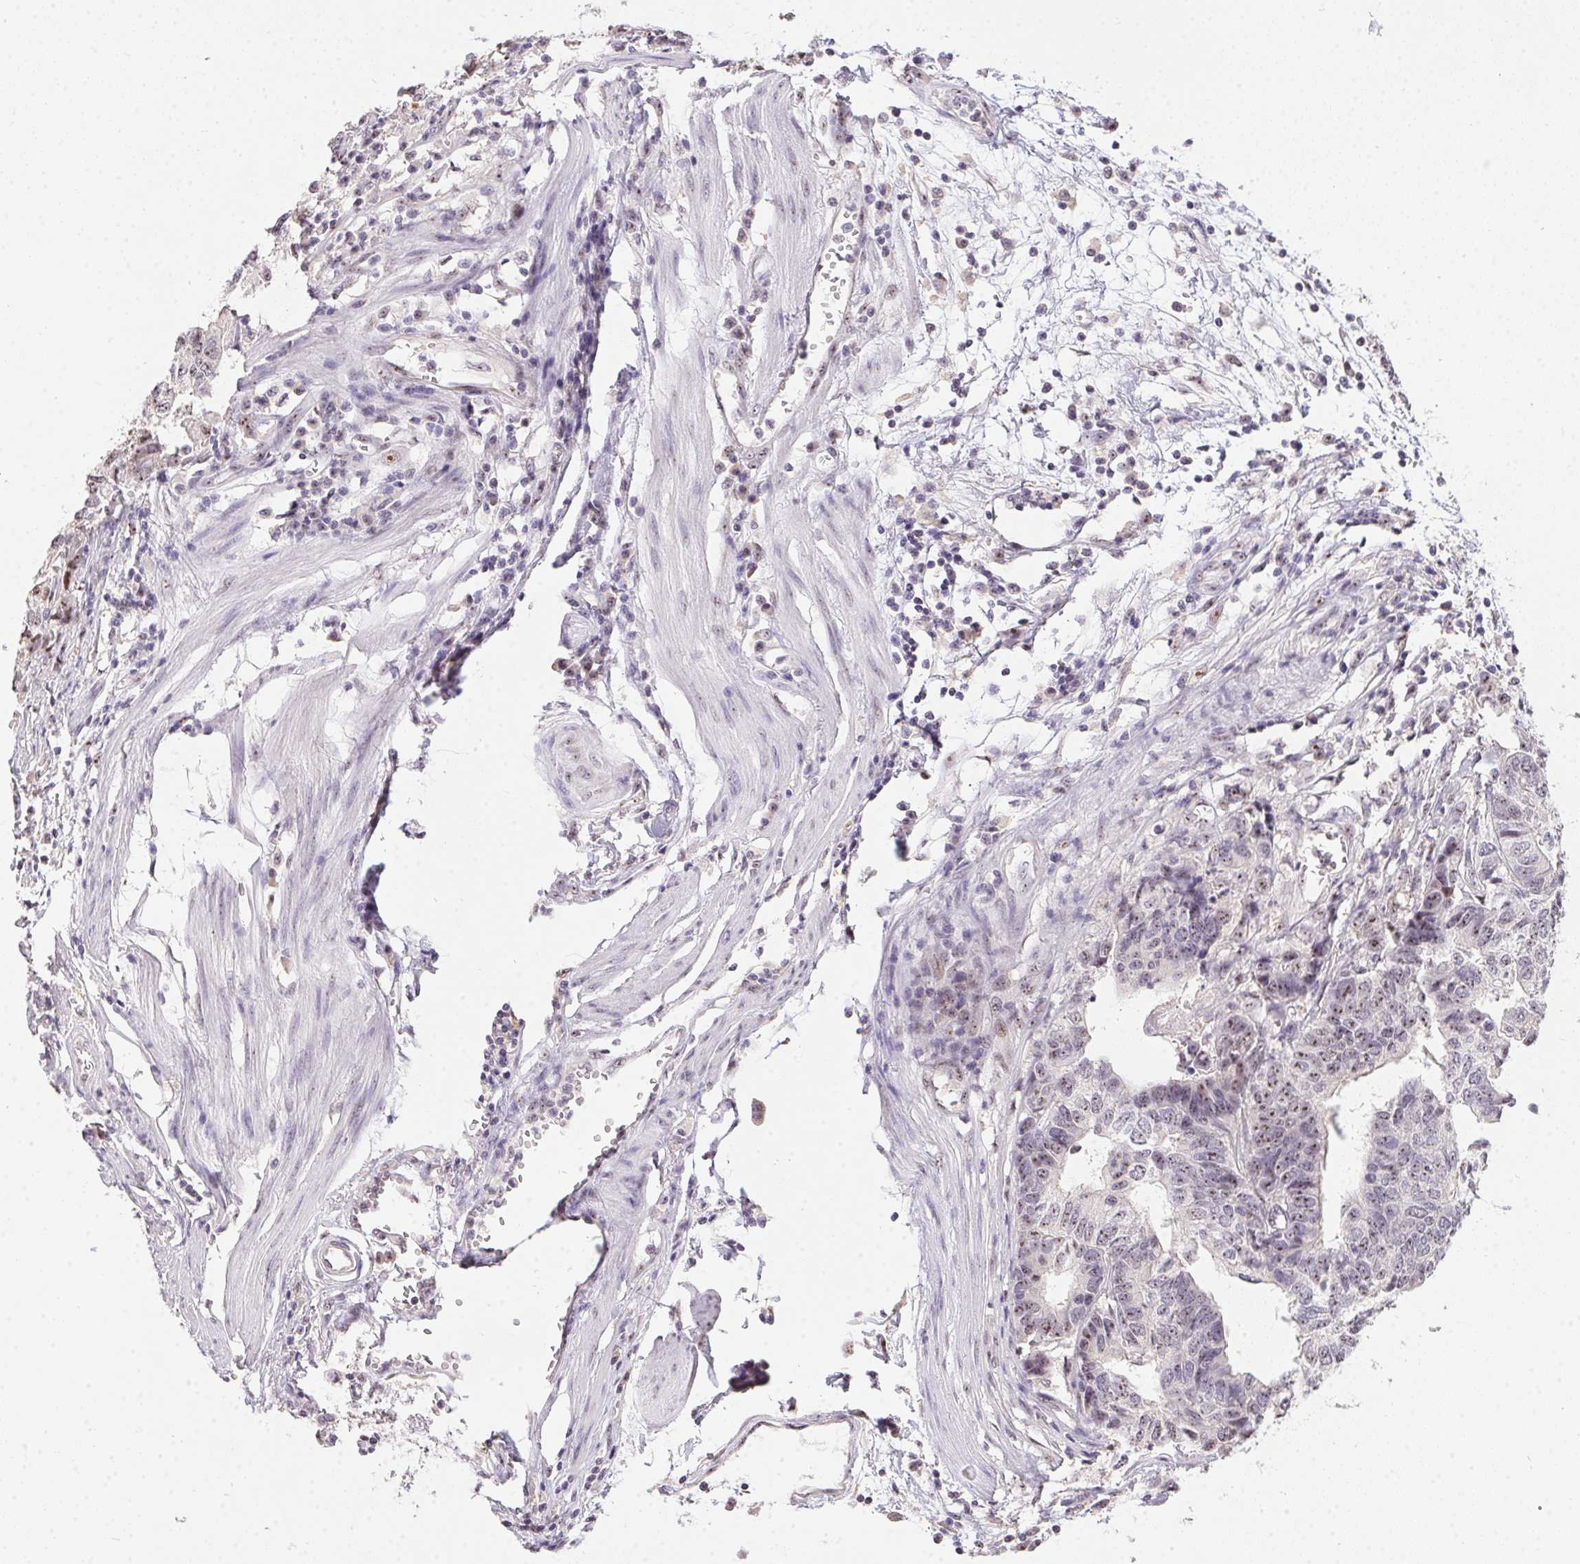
{"staining": {"intensity": "weak", "quantity": ">75%", "location": "nuclear"}, "tissue": "stomach cancer", "cell_type": "Tumor cells", "image_type": "cancer", "snomed": [{"axis": "morphology", "description": "Adenocarcinoma, NOS"}, {"axis": "topography", "description": "Stomach, upper"}], "caption": "High-power microscopy captured an immunohistochemistry micrograph of adenocarcinoma (stomach), revealing weak nuclear expression in about >75% of tumor cells.", "gene": "BATF2", "patient": {"sex": "female", "age": 67}}